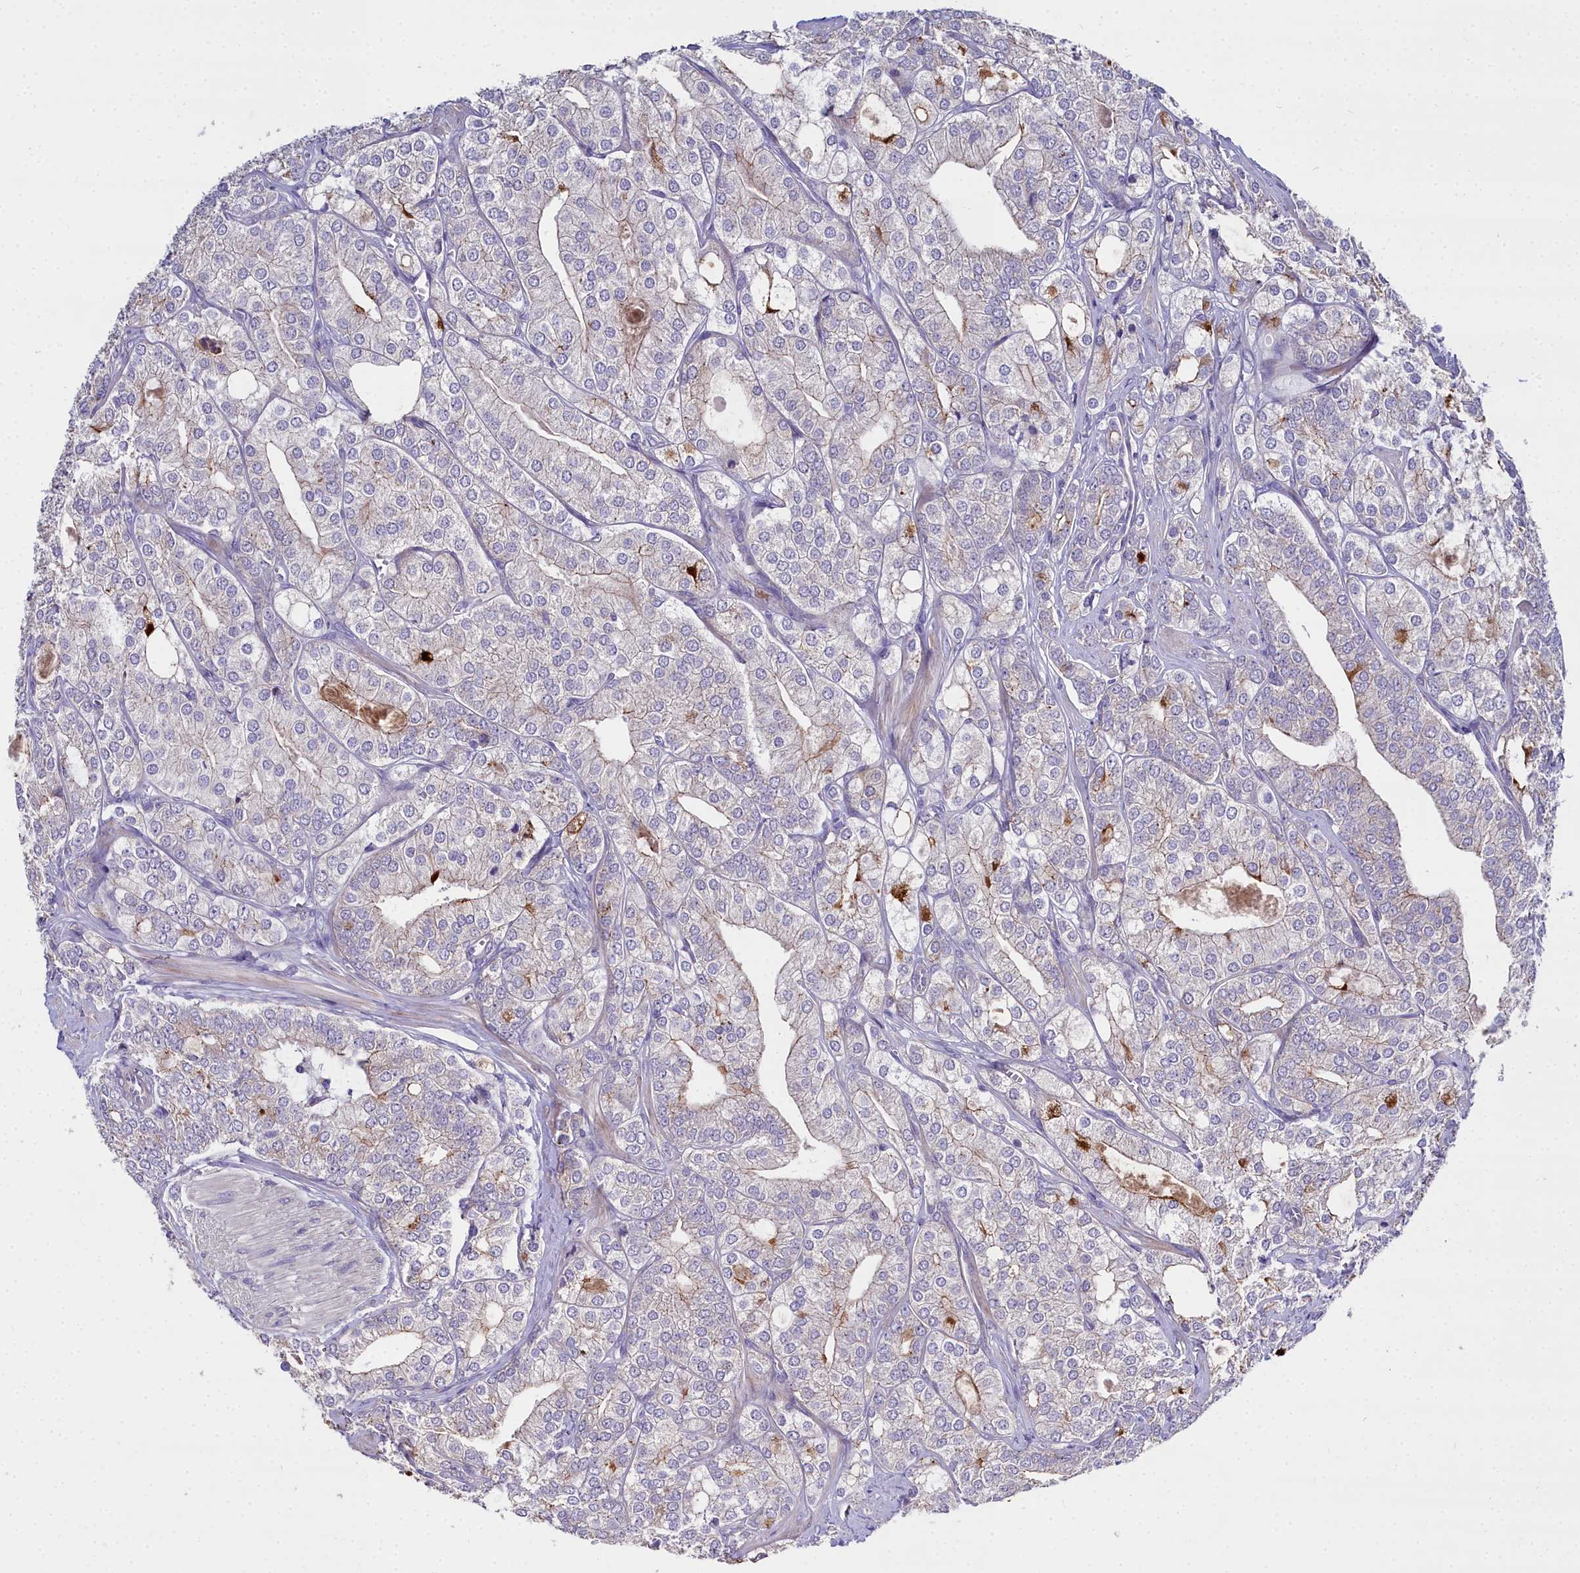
{"staining": {"intensity": "moderate", "quantity": "<25%", "location": "cytoplasmic/membranous"}, "tissue": "prostate cancer", "cell_type": "Tumor cells", "image_type": "cancer", "snomed": [{"axis": "morphology", "description": "Adenocarcinoma, High grade"}, {"axis": "topography", "description": "Prostate"}], "caption": "High-power microscopy captured an IHC image of prostate cancer, revealing moderate cytoplasmic/membranous positivity in approximately <25% of tumor cells. (brown staining indicates protein expression, while blue staining denotes nuclei).", "gene": "NT5M", "patient": {"sex": "male", "age": 50}}